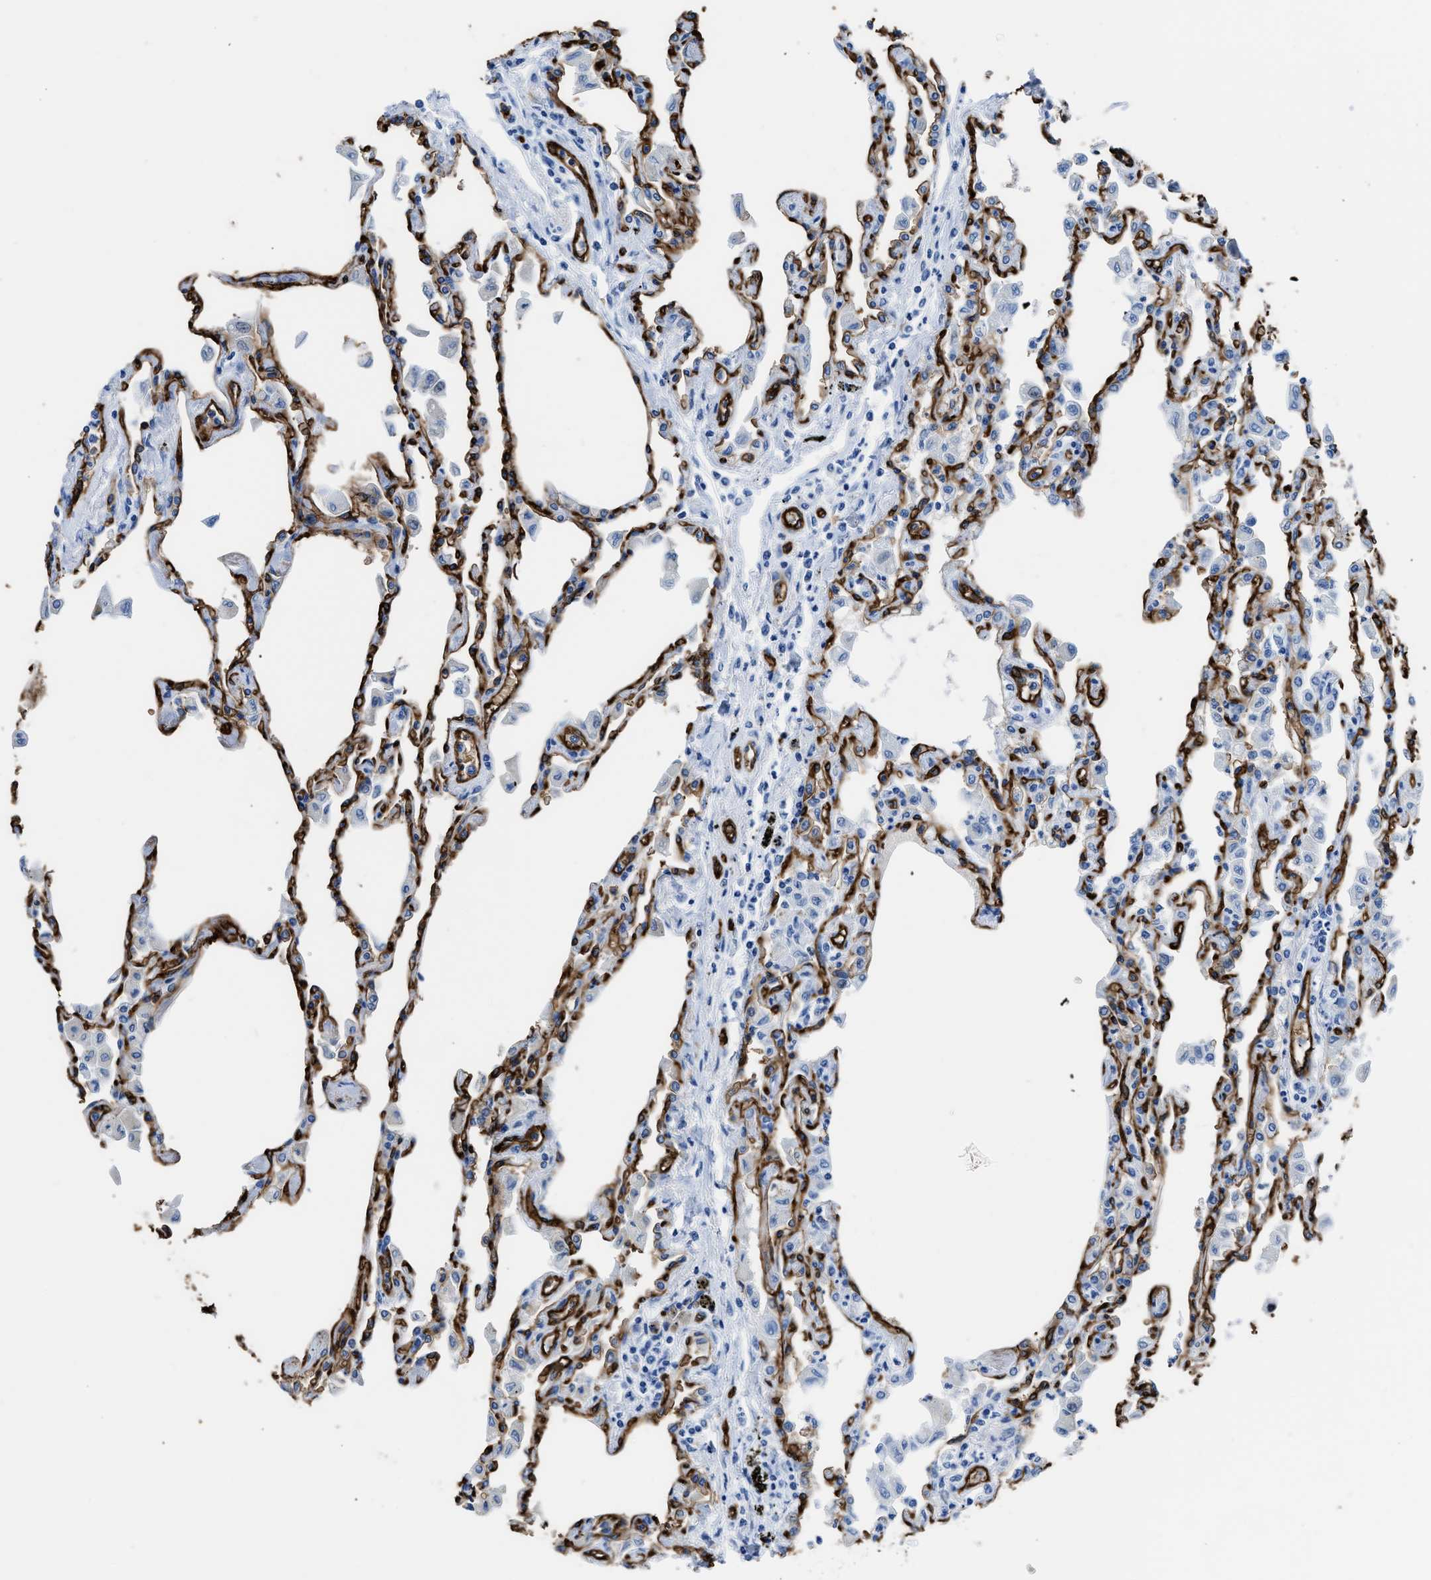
{"staining": {"intensity": "moderate", "quantity": "<25%", "location": "cytoplasmic/membranous"}, "tissue": "lung", "cell_type": "Alveolar cells", "image_type": "normal", "snomed": [{"axis": "morphology", "description": "Normal tissue, NOS"}, {"axis": "topography", "description": "Bronchus"}, {"axis": "topography", "description": "Lung"}], "caption": "Lung stained with a brown dye reveals moderate cytoplasmic/membranous positive expression in approximately <25% of alveolar cells.", "gene": "AQP1", "patient": {"sex": "female", "age": 49}}